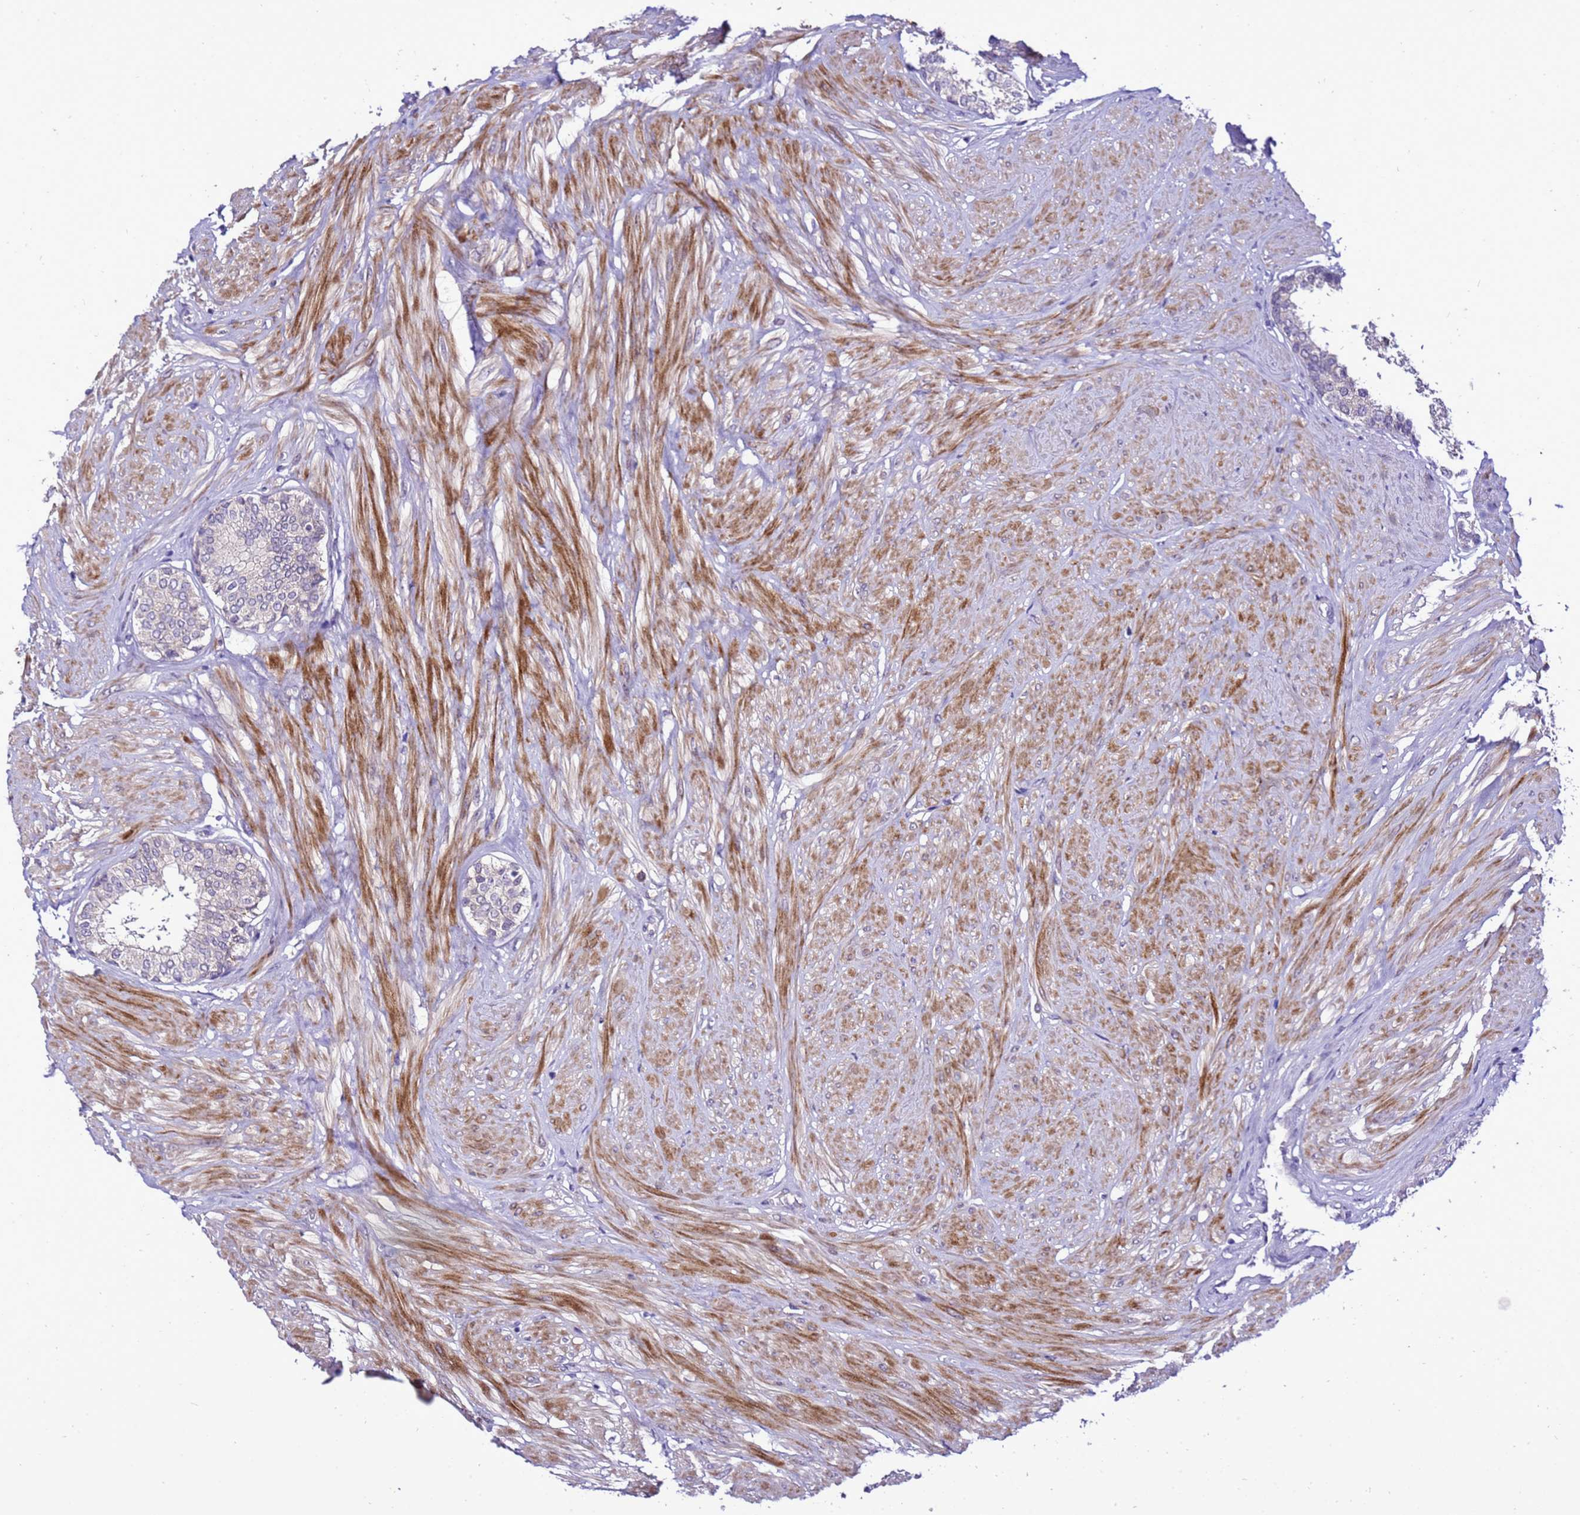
{"staining": {"intensity": "negative", "quantity": "none", "location": "none"}, "tissue": "prostate", "cell_type": "Glandular cells", "image_type": "normal", "snomed": [{"axis": "morphology", "description": "Normal tissue, NOS"}, {"axis": "topography", "description": "Prostate"}], "caption": "An immunohistochemistry micrograph of normal prostate is shown. There is no staining in glandular cells of prostate.", "gene": "C19orf47", "patient": {"sex": "male", "age": 48}}